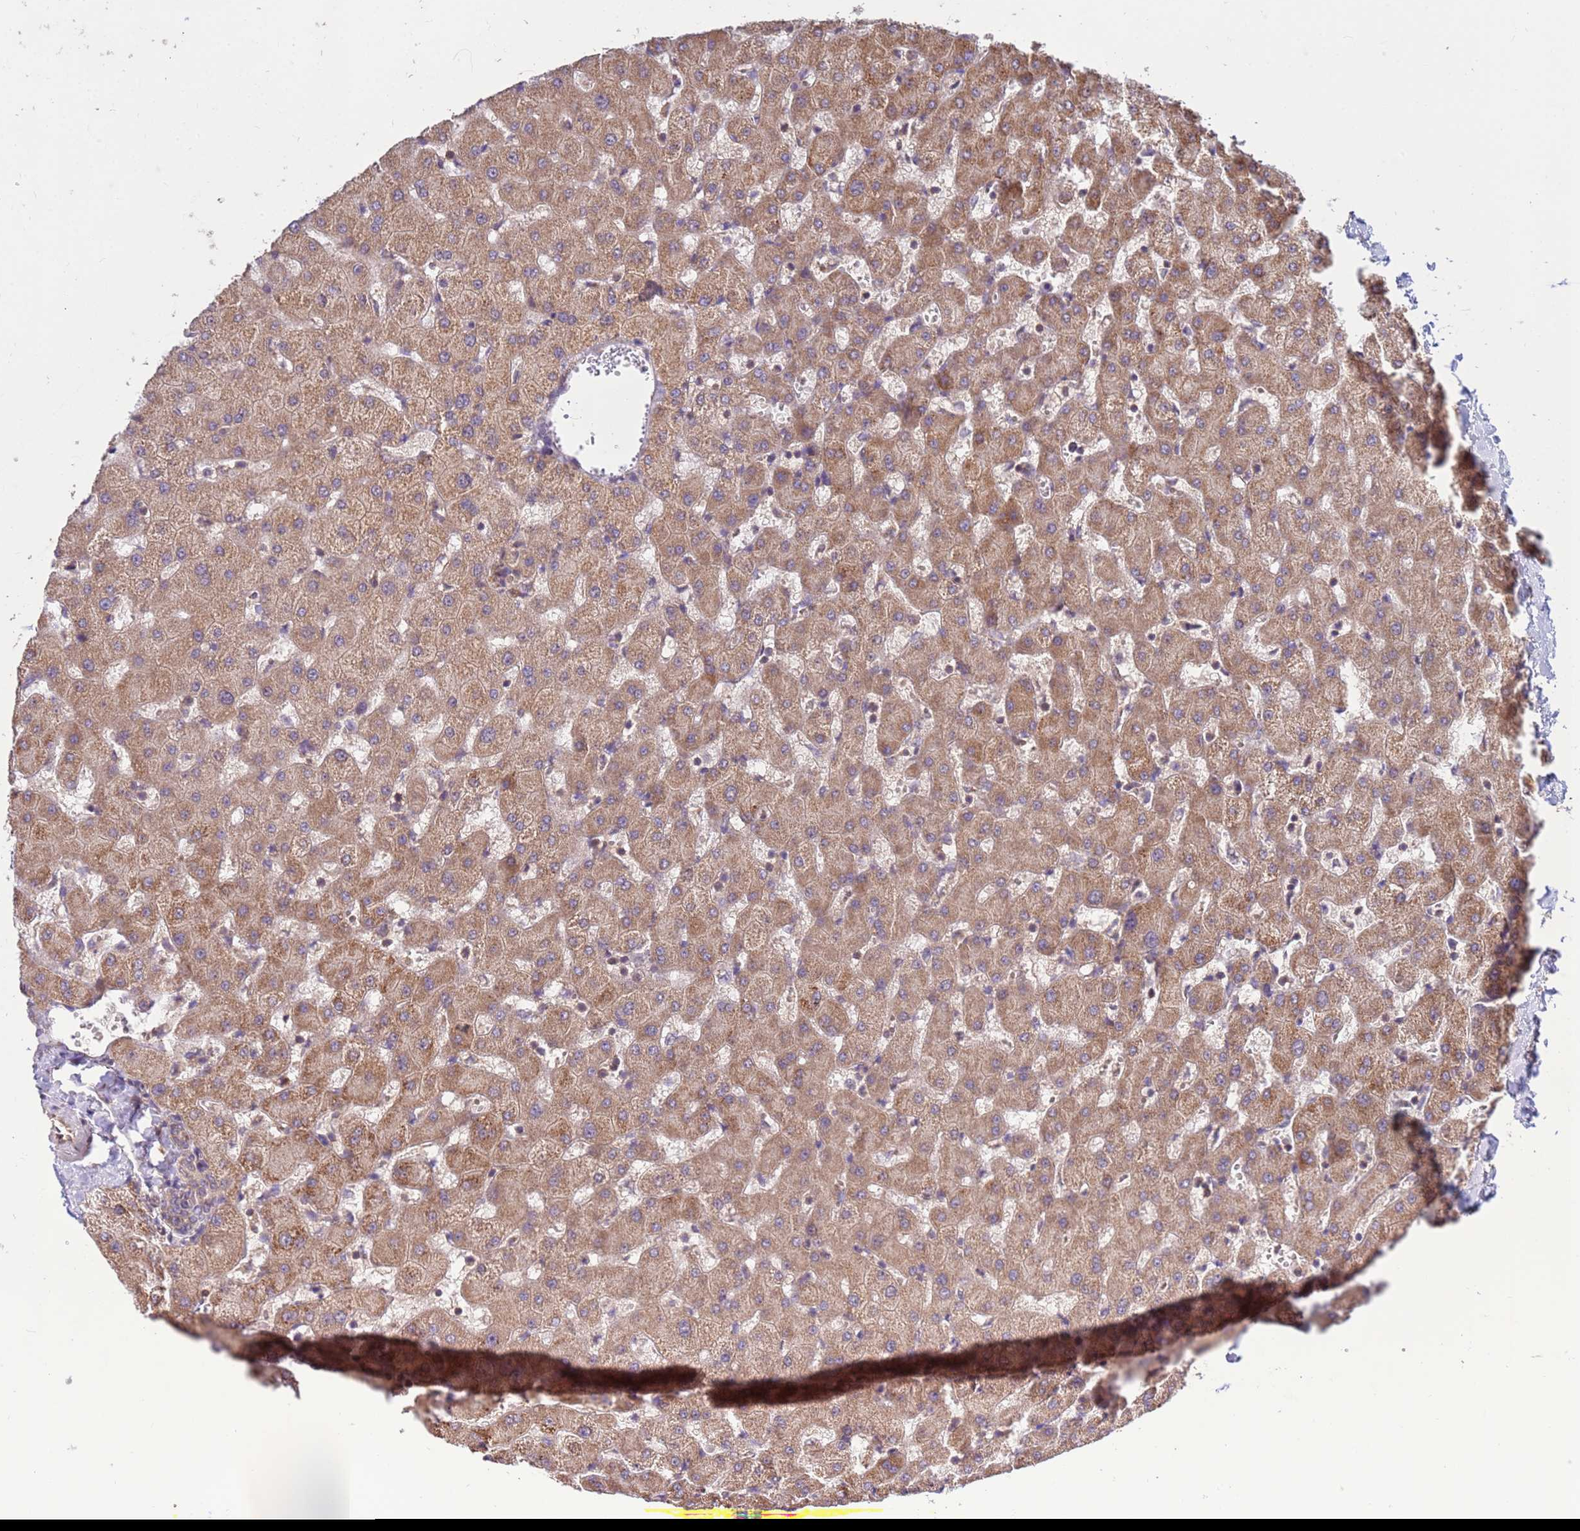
{"staining": {"intensity": "weak", "quantity": ">75%", "location": "cytoplasmic/membranous"}, "tissue": "liver", "cell_type": "Cholangiocytes", "image_type": "normal", "snomed": [{"axis": "morphology", "description": "Normal tissue, NOS"}, {"axis": "topography", "description": "Liver"}], "caption": "Immunohistochemistry histopathology image of normal liver: liver stained using immunohistochemistry demonstrates low levels of weak protein expression localized specifically in the cytoplasmic/membranous of cholangiocytes, appearing as a cytoplasmic/membranous brown color.", "gene": "P2RX7", "patient": {"sex": "female", "age": 63}}